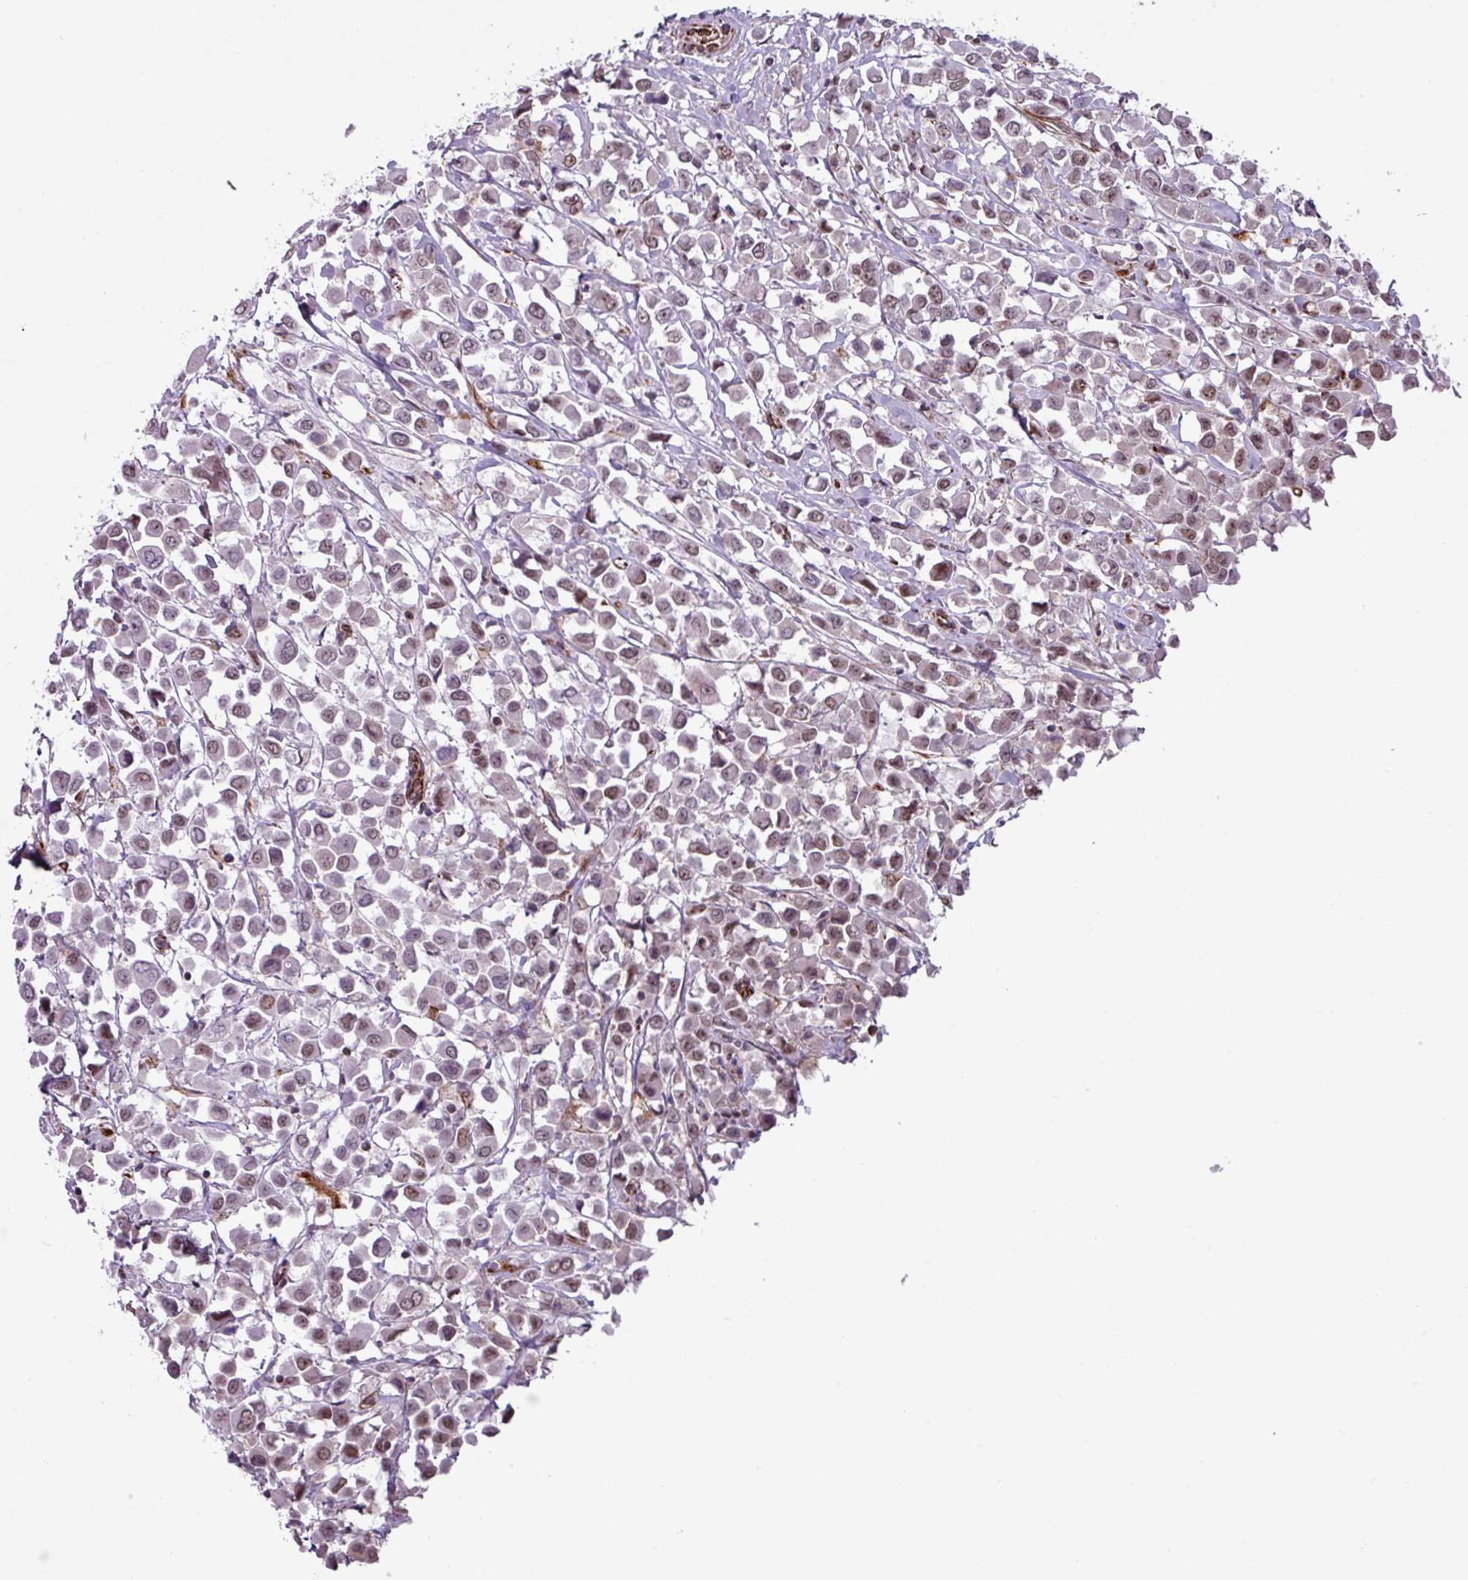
{"staining": {"intensity": "weak", "quantity": "25%-75%", "location": "nuclear"}, "tissue": "breast cancer", "cell_type": "Tumor cells", "image_type": "cancer", "snomed": [{"axis": "morphology", "description": "Duct carcinoma"}, {"axis": "topography", "description": "Breast"}], "caption": "Breast intraductal carcinoma tissue exhibits weak nuclear expression in approximately 25%-75% of tumor cells, visualized by immunohistochemistry.", "gene": "CHD3", "patient": {"sex": "female", "age": 61}}